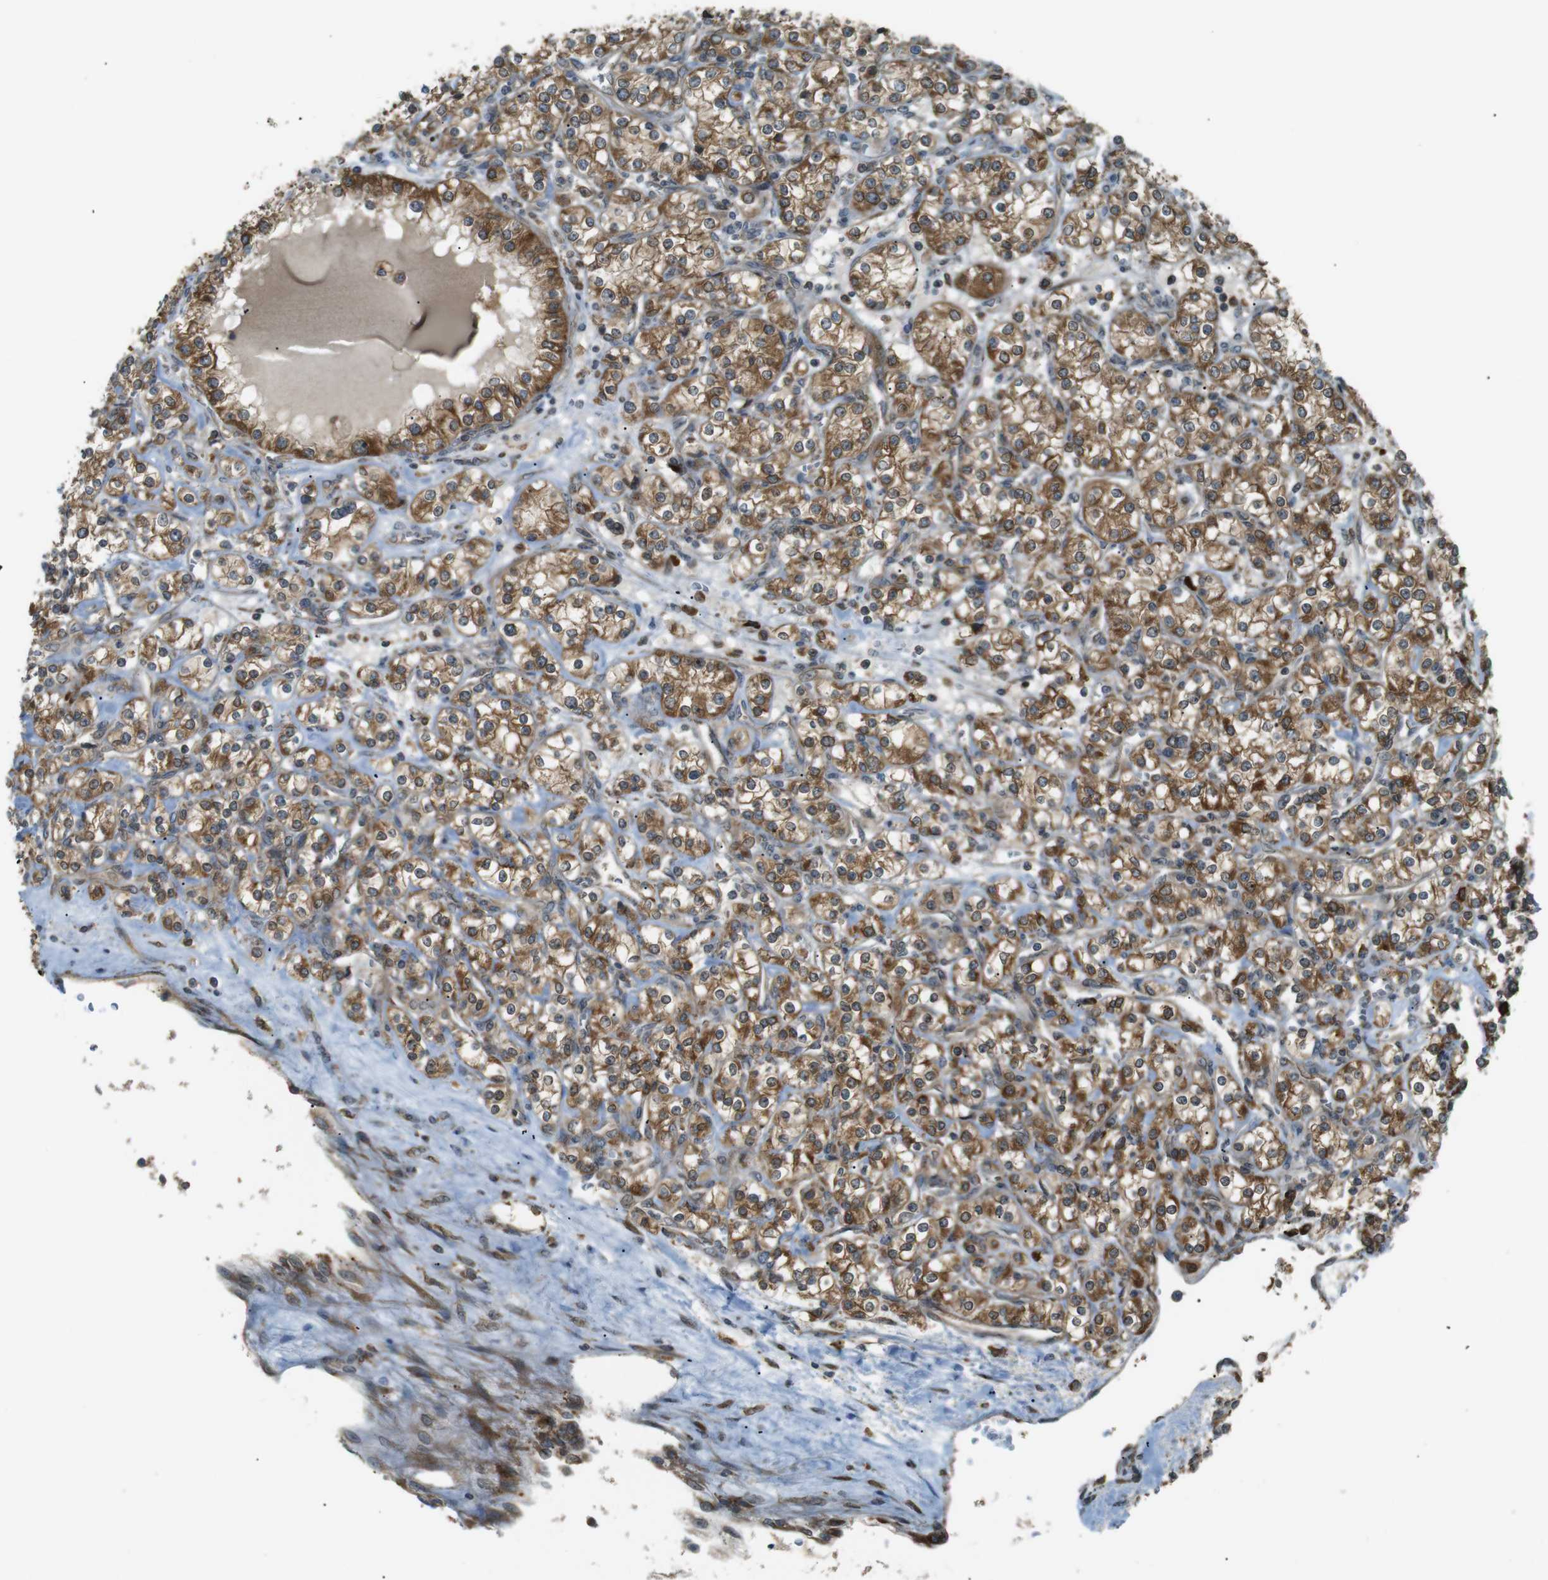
{"staining": {"intensity": "moderate", "quantity": ">75%", "location": "cytoplasmic/membranous"}, "tissue": "renal cancer", "cell_type": "Tumor cells", "image_type": "cancer", "snomed": [{"axis": "morphology", "description": "Adenocarcinoma, NOS"}, {"axis": "topography", "description": "Kidney"}], "caption": "This is a photomicrograph of immunohistochemistry (IHC) staining of adenocarcinoma (renal), which shows moderate expression in the cytoplasmic/membranous of tumor cells.", "gene": "TMED4", "patient": {"sex": "male", "age": 77}}